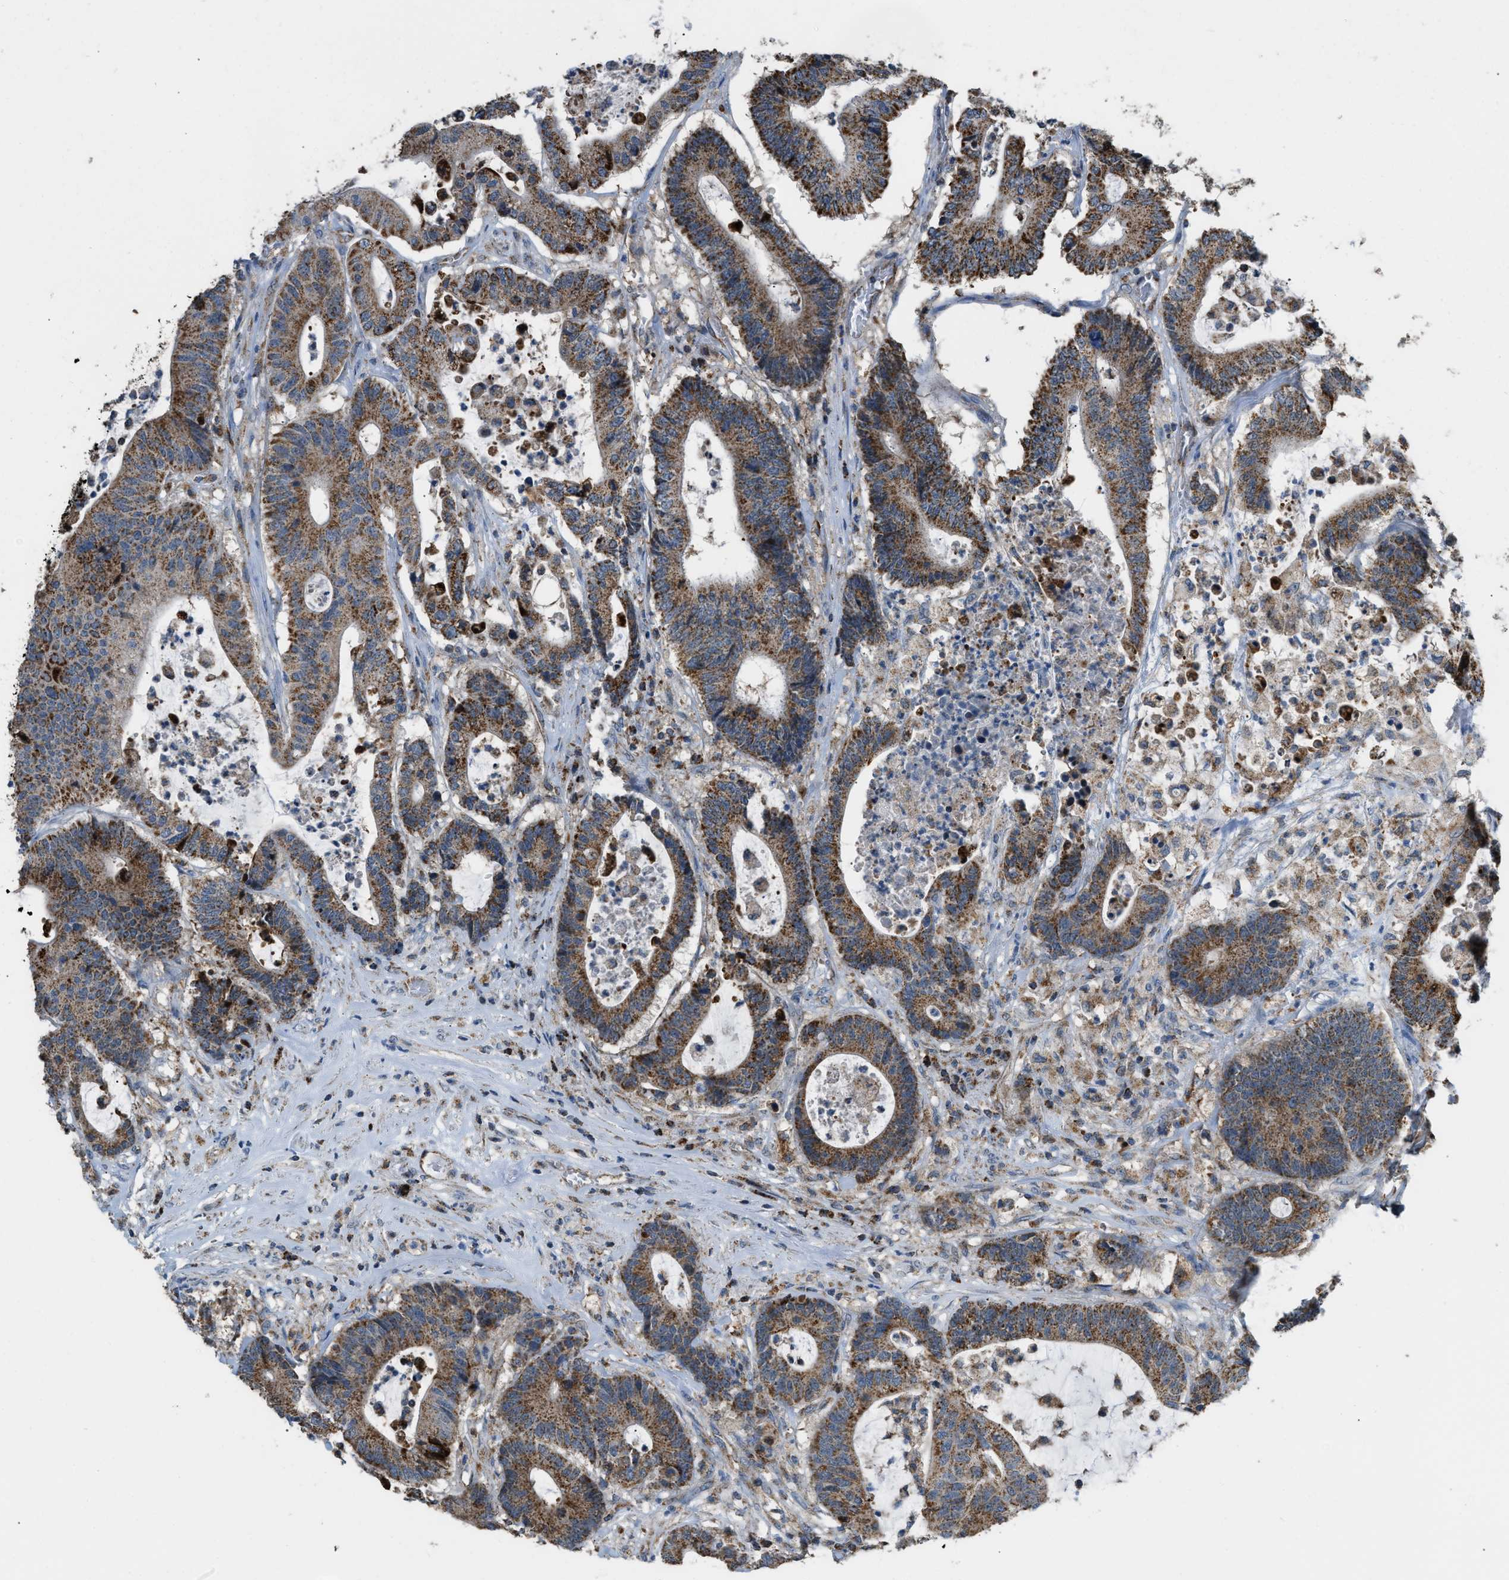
{"staining": {"intensity": "moderate", "quantity": ">75%", "location": "cytoplasmic/membranous"}, "tissue": "colorectal cancer", "cell_type": "Tumor cells", "image_type": "cancer", "snomed": [{"axis": "morphology", "description": "Adenocarcinoma, NOS"}, {"axis": "topography", "description": "Colon"}], "caption": "A brown stain shows moderate cytoplasmic/membranous staining of a protein in human colorectal adenocarcinoma tumor cells.", "gene": "ETFB", "patient": {"sex": "female", "age": 84}}